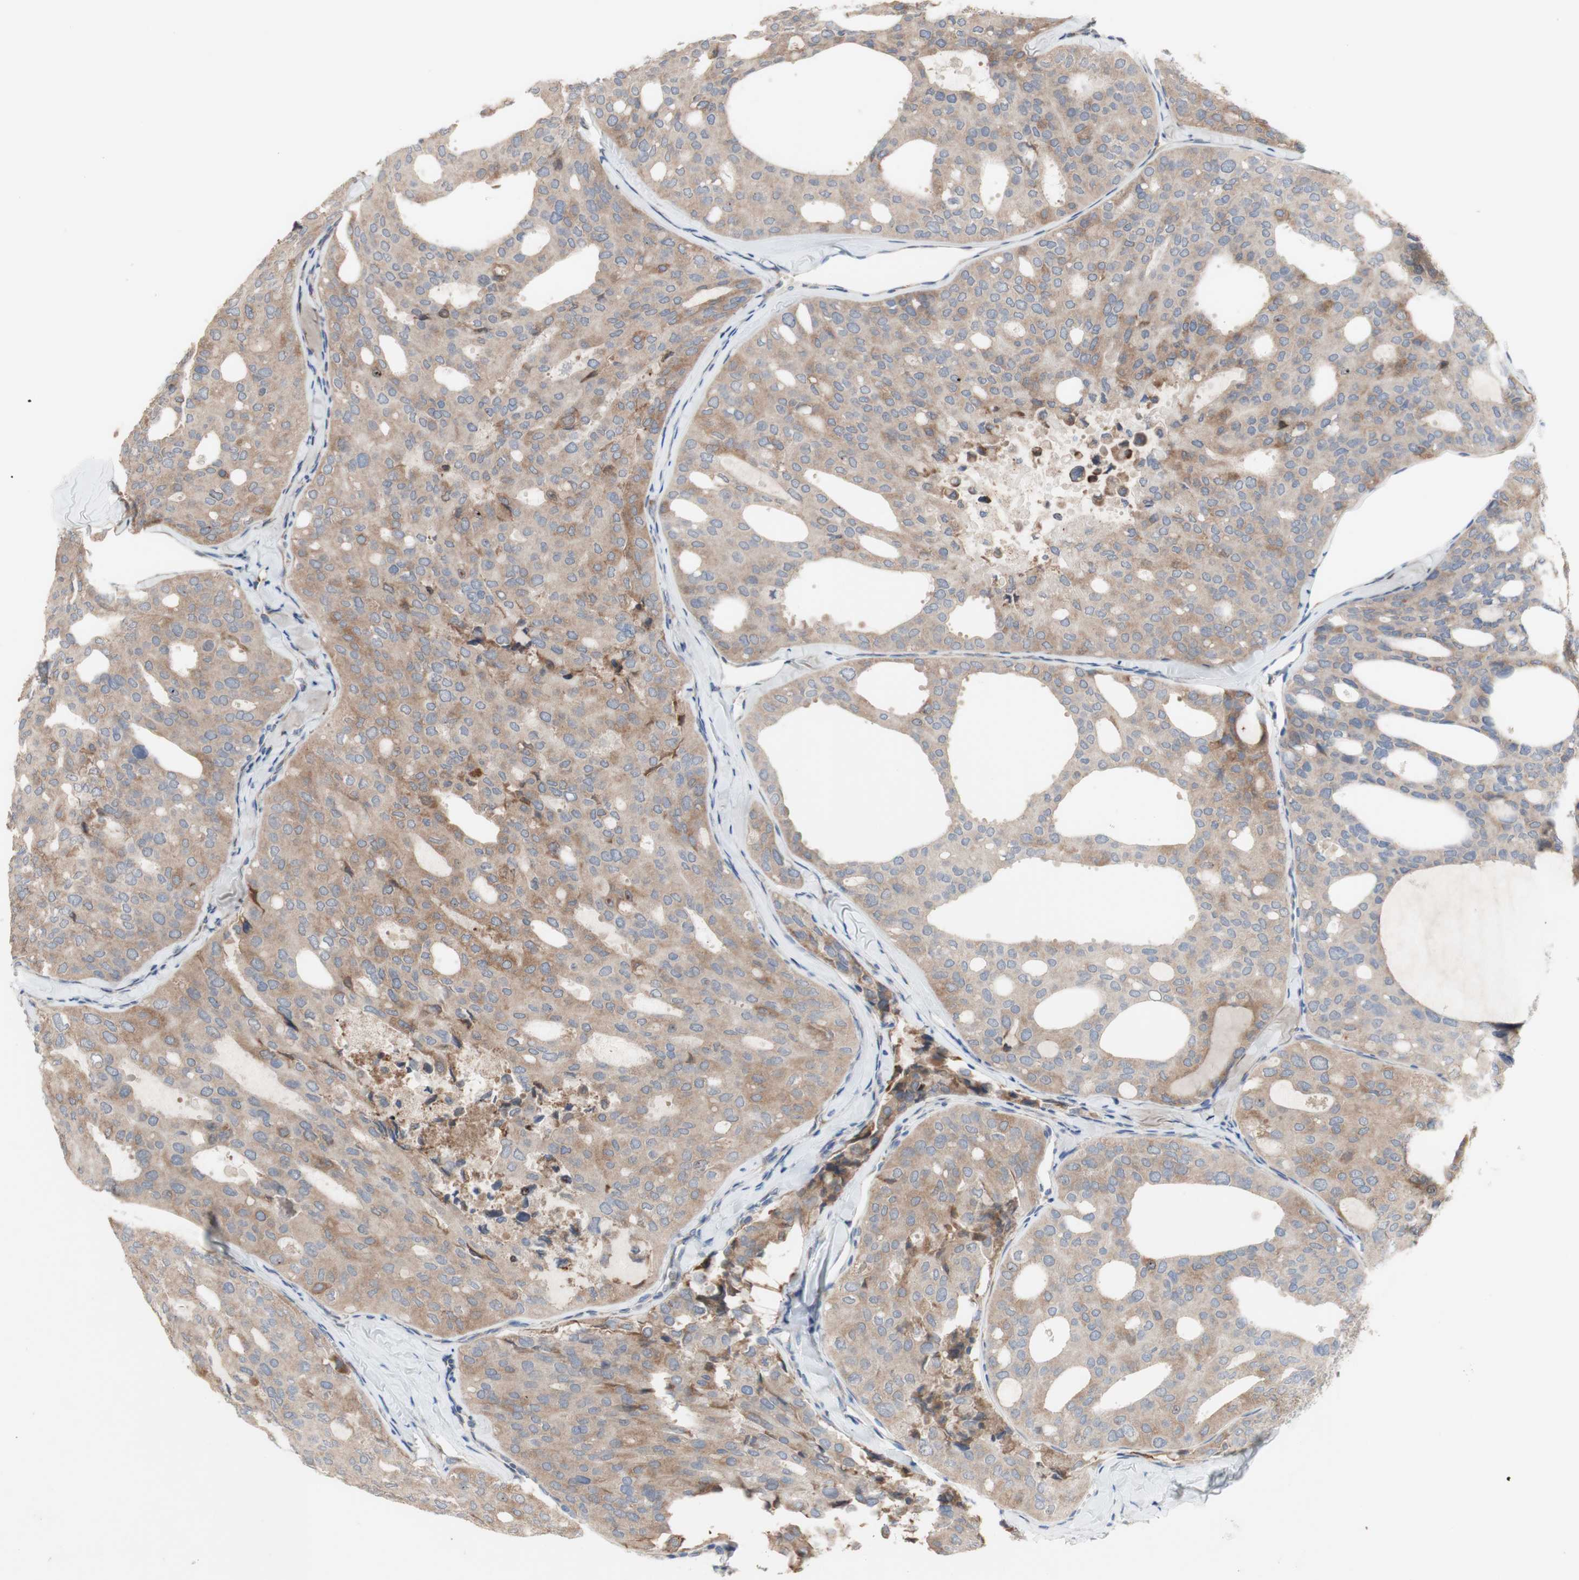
{"staining": {"intensity": "moderate", "quantity": ">75%", "location": "cytoplasmic/membranous"}, "tissue": "thyroid cancer", "cell_type": "Tumor cells", "image_type": "cancer", "snomed": [{"axis": "morphology", "description": "Follicular adenoma carcinoma, NOS"}, {"axis": "topography", "description": "Thyroid gland"}], "caption": "Thyroid cancer (follicular adenoma carcinoma) was stained to show a protein in brown. There is medium levels of moderate cytoplasmic/membranous expression in about >75% of tumor cells.", "gene": "TTC14", "patient": {"sex": "male", "age": 75}}